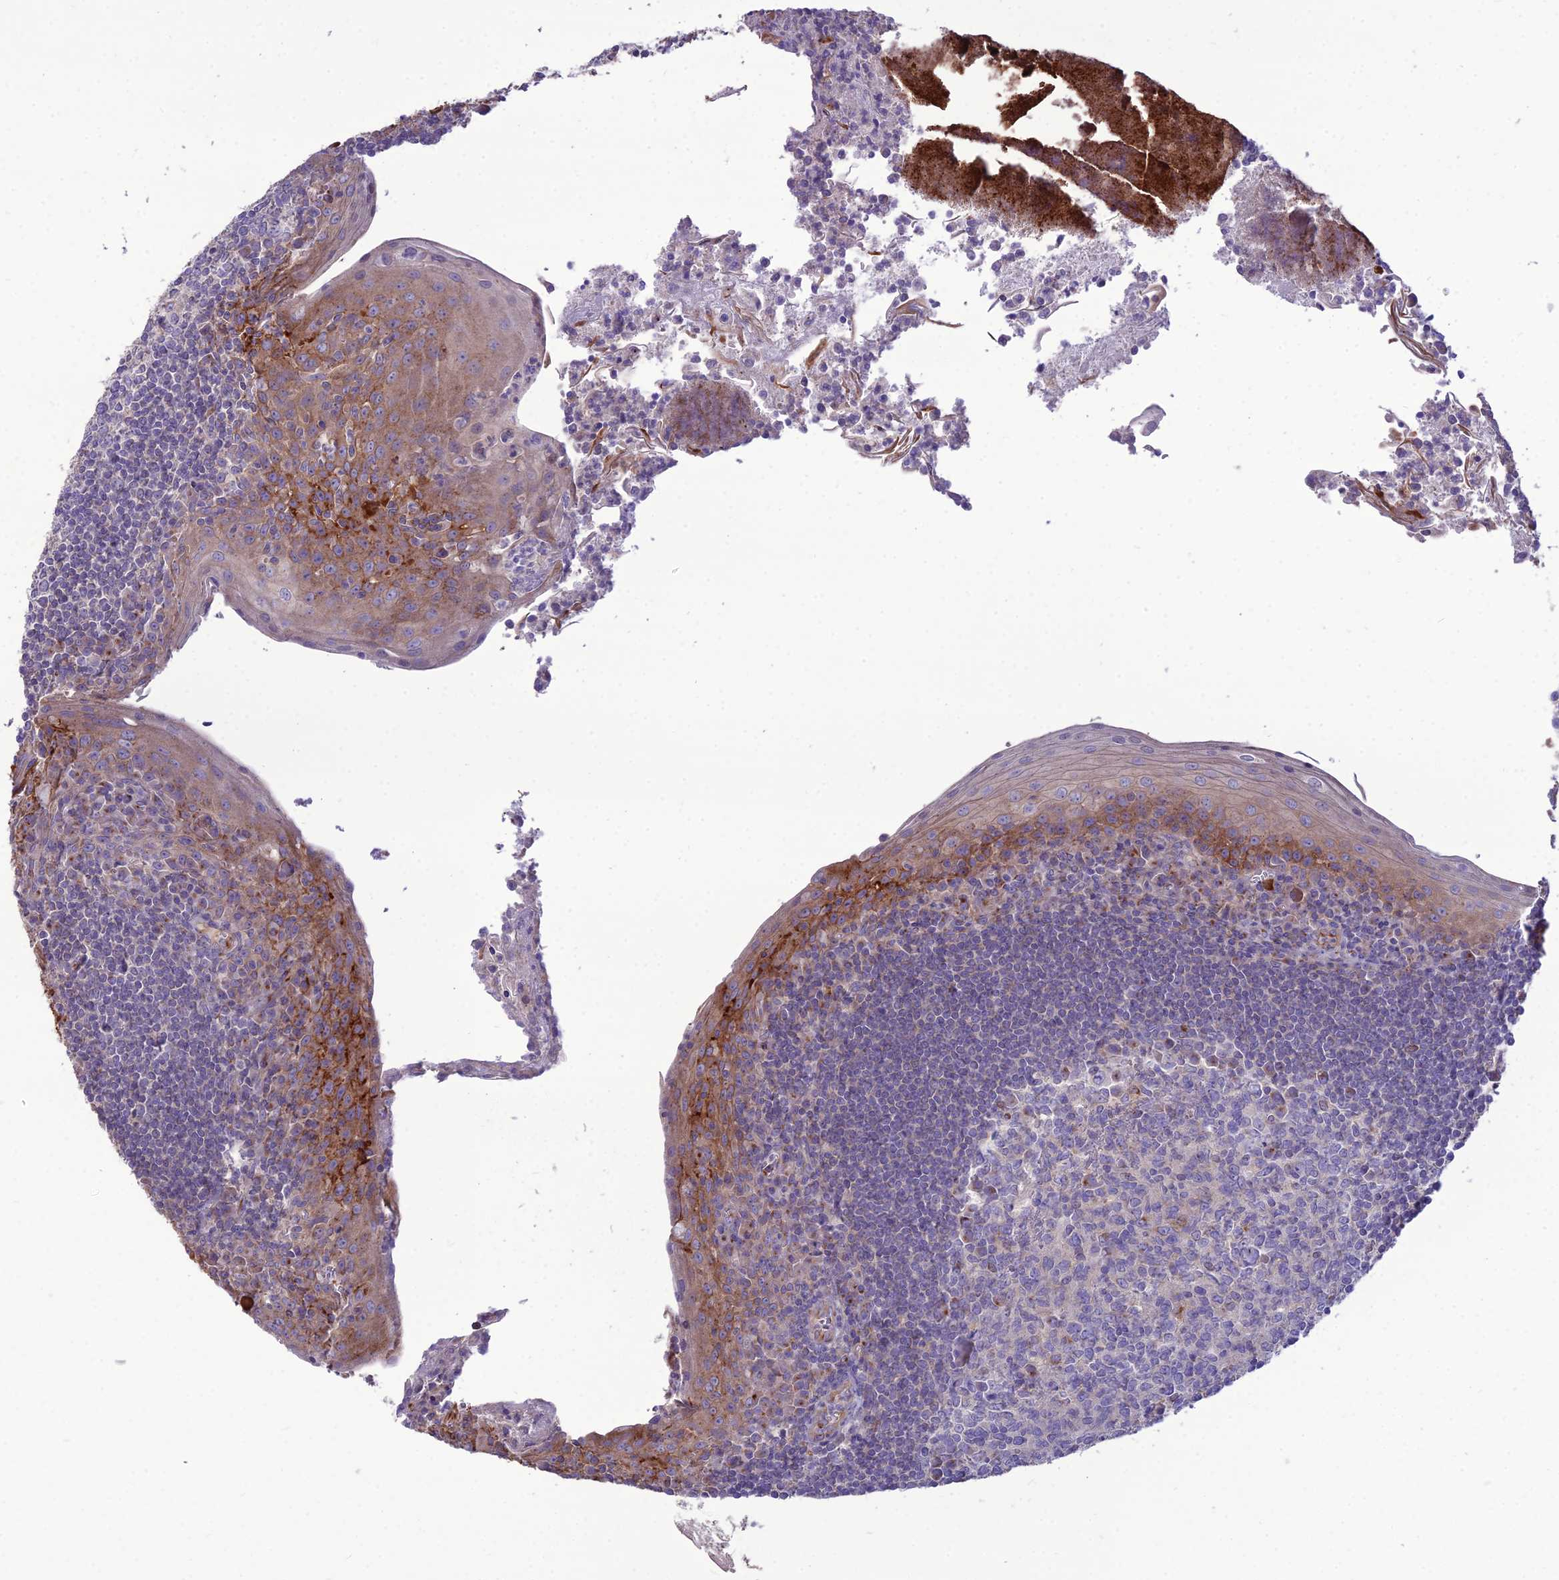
{"staining": {"intensity": "moderate", "quantity": "<25%", "location": "cytoplasmic/membranous"}, "tissue": "tonsil", "cell_type": "Germinal center cells", "image_type": "normal", "snomed": [{"axis": "morphology", "description": "Normal tissue, NOS"}, {"axis": "topography", "description": "Tonsil"}], "caption": "Normal tonsil displays moderate cytoplasmic/membranous expression in about <25% of germinal center cells, visualized by immunohistochemistry.", "gene": "SPRYD7", "patient": {"sex": "male", "age": 27}}